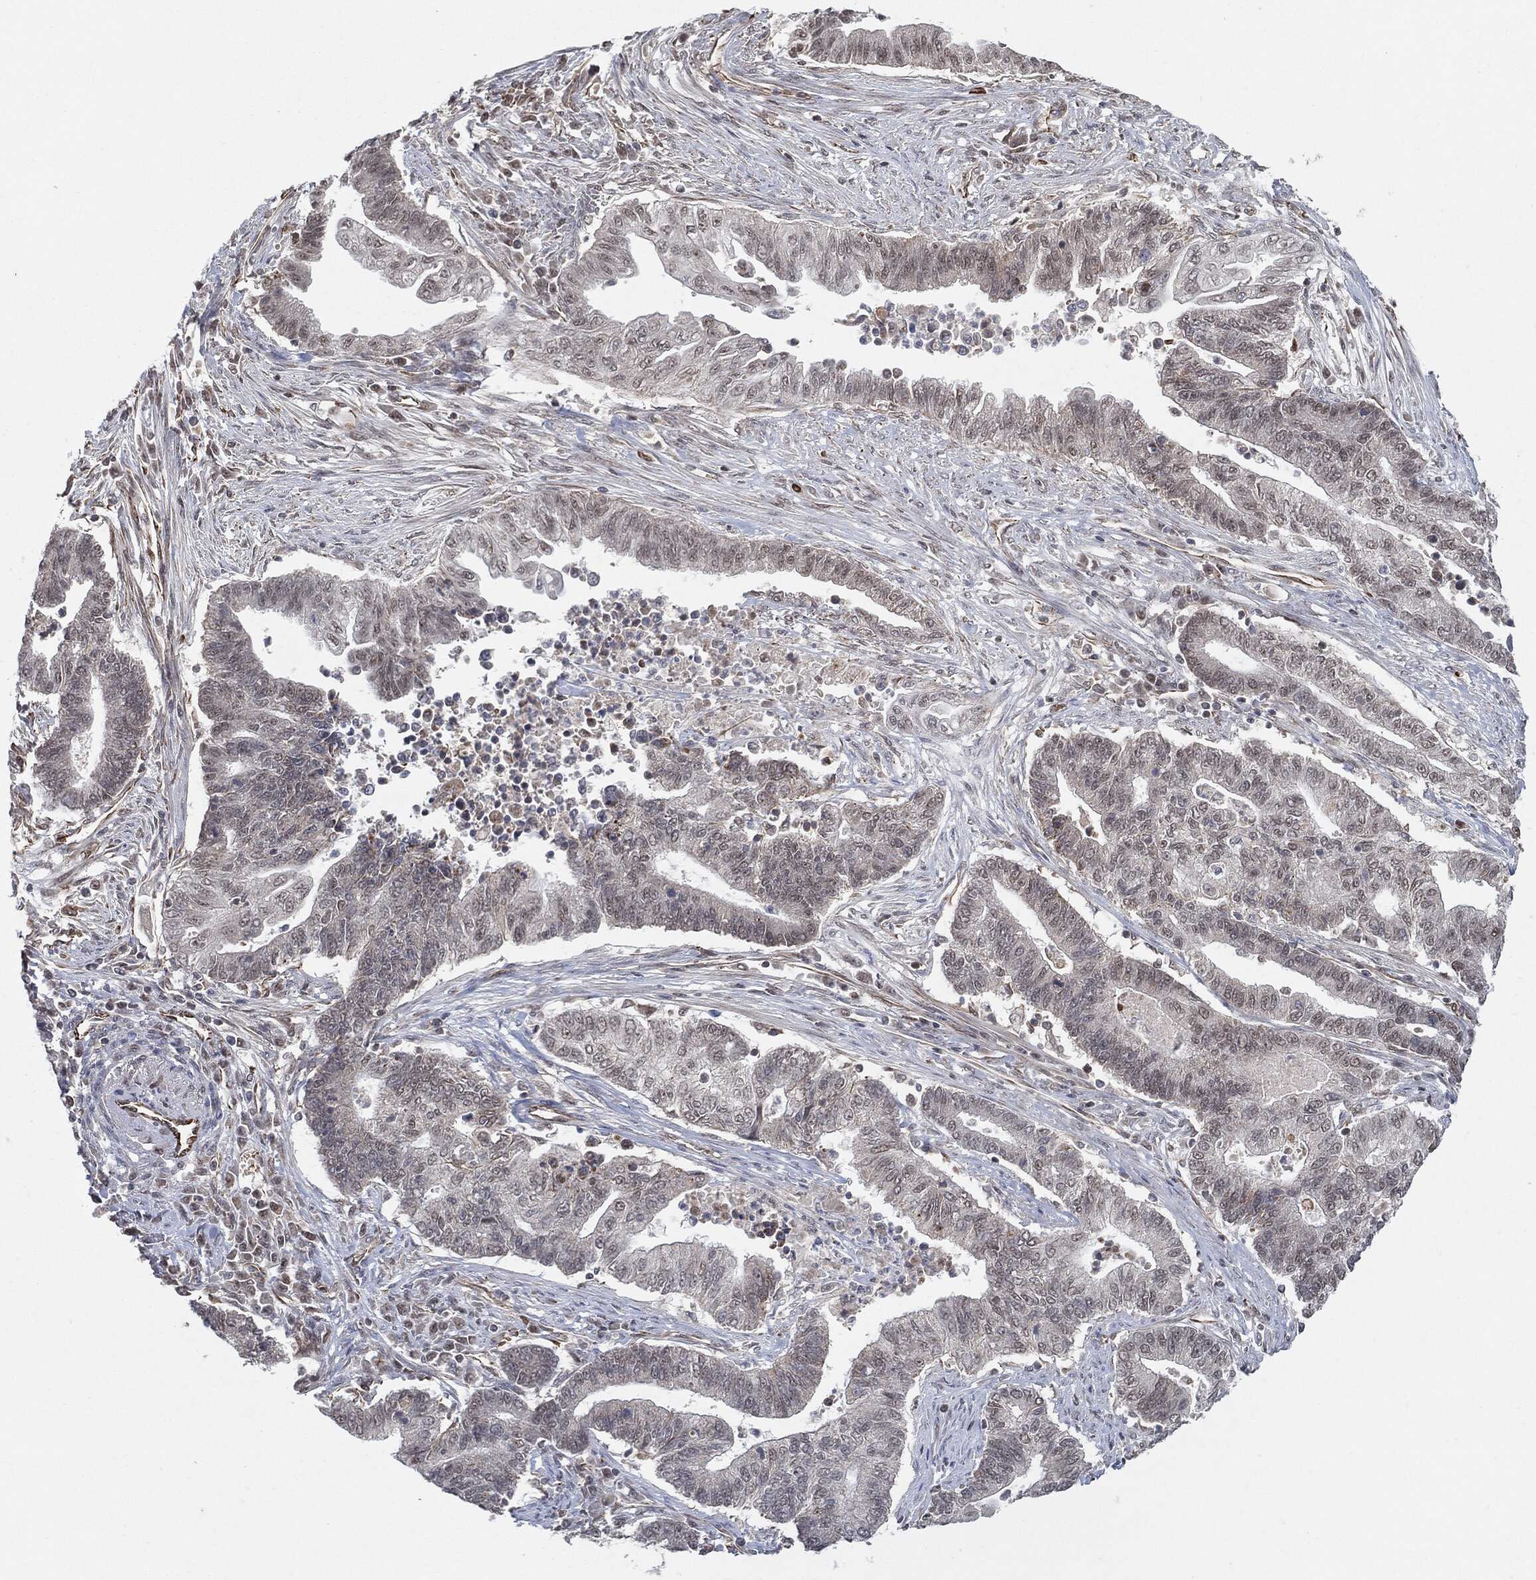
{"staining": {"intensity": "negative", "quantity": "none", "location": "none"}, "tissue": "endometrial cancer", "cell_type": "Tumor cells", "image_type": "cancer", "snomed": [{"axis": "morphology", "description": "Adenocarcinoma, NOS"}, {"axis": "topography", "description": "Uterus"}, {"axis": "topography", "description": "Endometrium"}], "caption": "Adenocarcinoma (endometrial) stained for a protein using IHC demonstrates no staining tumor cells.", "gene": "TP53RK", "patient": {"sex": "female", "age": 54}}